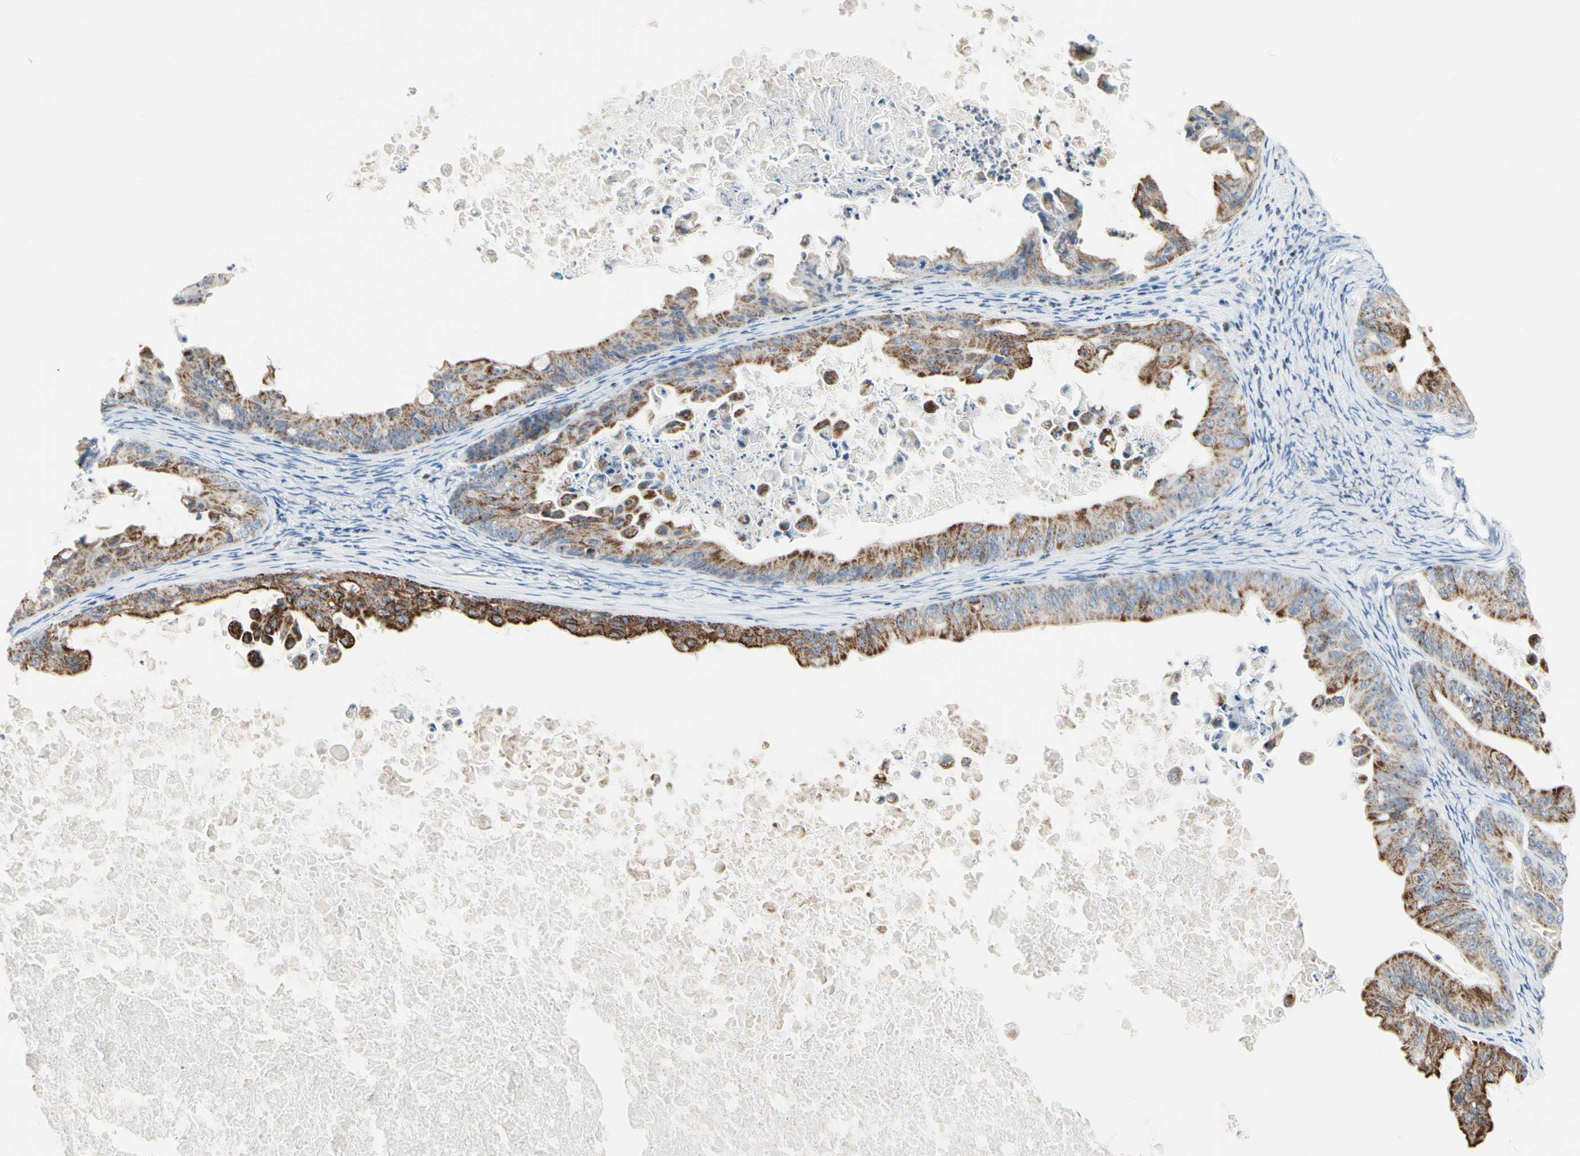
{"staining": {"intensity": "moderate", "quantity": ">75%", "location": "cytoplasmic/membranous"}, "tissue": "ovarian cancer", "cell_type": "Tumor cells", "image_type": "cancer", "snomed": [{"axis": "morphology", "description": "Cystadenocarcinoma, mucinous, NOS"}, {"axis": "topography", "description": "Ovary"}], "caption": "A high-resolution micrograph shows immunohistochemistry (IHC) staining of mucinous cystadenocarcinoma (ovarian), which shows moderate cytoplasmic/membranous positivity in approximately >75% of tumor cells. The staining was performed using DAB to visualize the protein expression in brown, while the nuclei were stained in blue with hematoxylin (Magnification: 20x).", "gene": "CYSLTR1", "patient": {"sex": "female", "age": 37}}